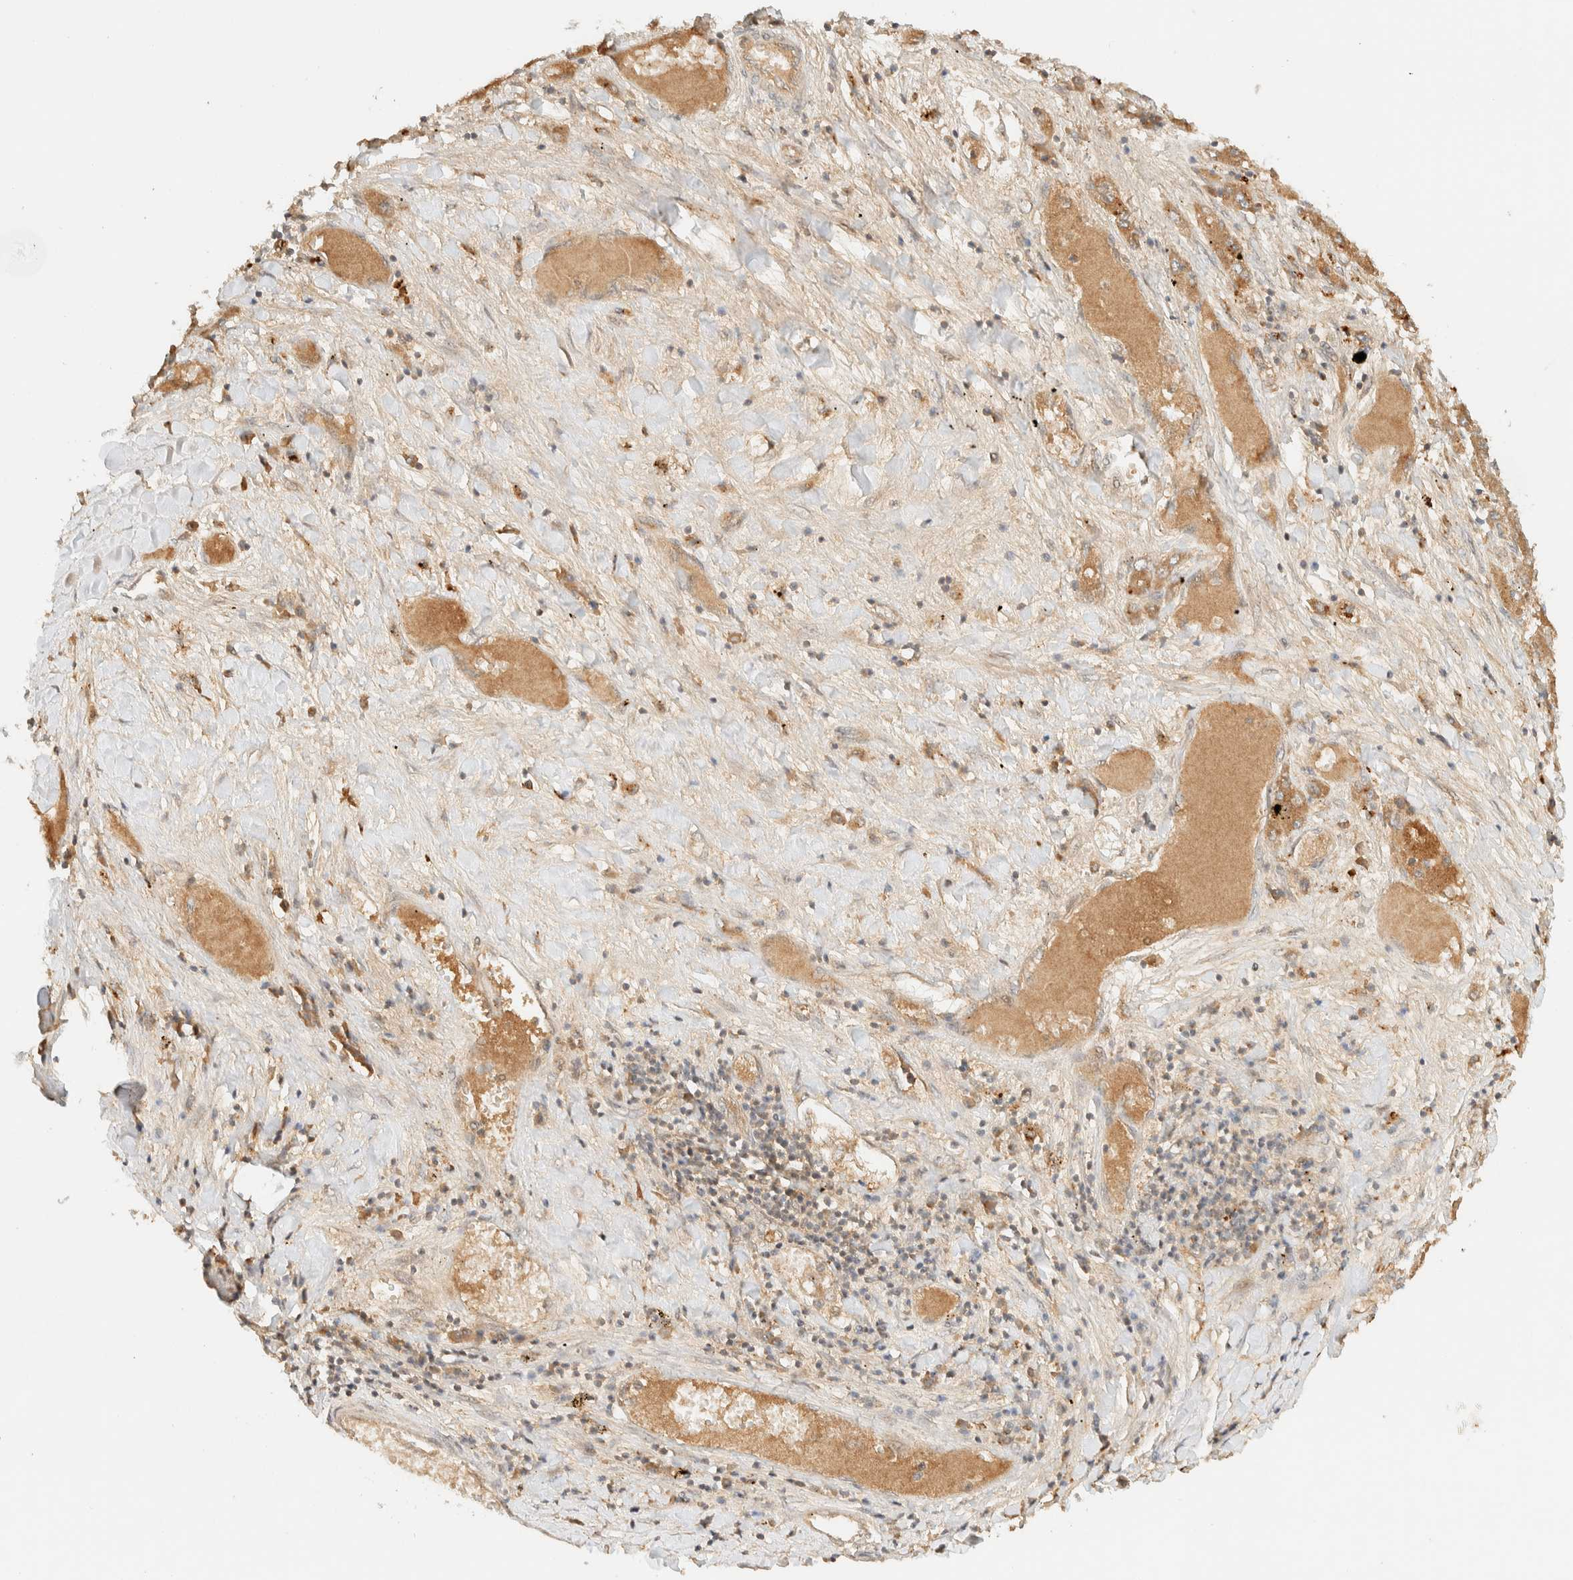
{"staining": {"intensity": "moderate", "quantity": ">75%", "location": "cytoplasmic/membranous"}, "tissue": "liver cancer", "cell_type": "Tumor cells", "image_type": "cancer", "snomed": [{"axis": "morphology", "description": "Carcinoma, Hepatocellular, NOS"}, {"axis": "topography", "description": "Liver"}], "caption": "Liver cancer (hepatocellular carcinoma) stained with a brown dye exhibits moderate cytoplasmic/membranous positive expression in about >75% of tumor cells.", "gene": "ZBTB34", "patient": {"sex": "female", "age": 73}}